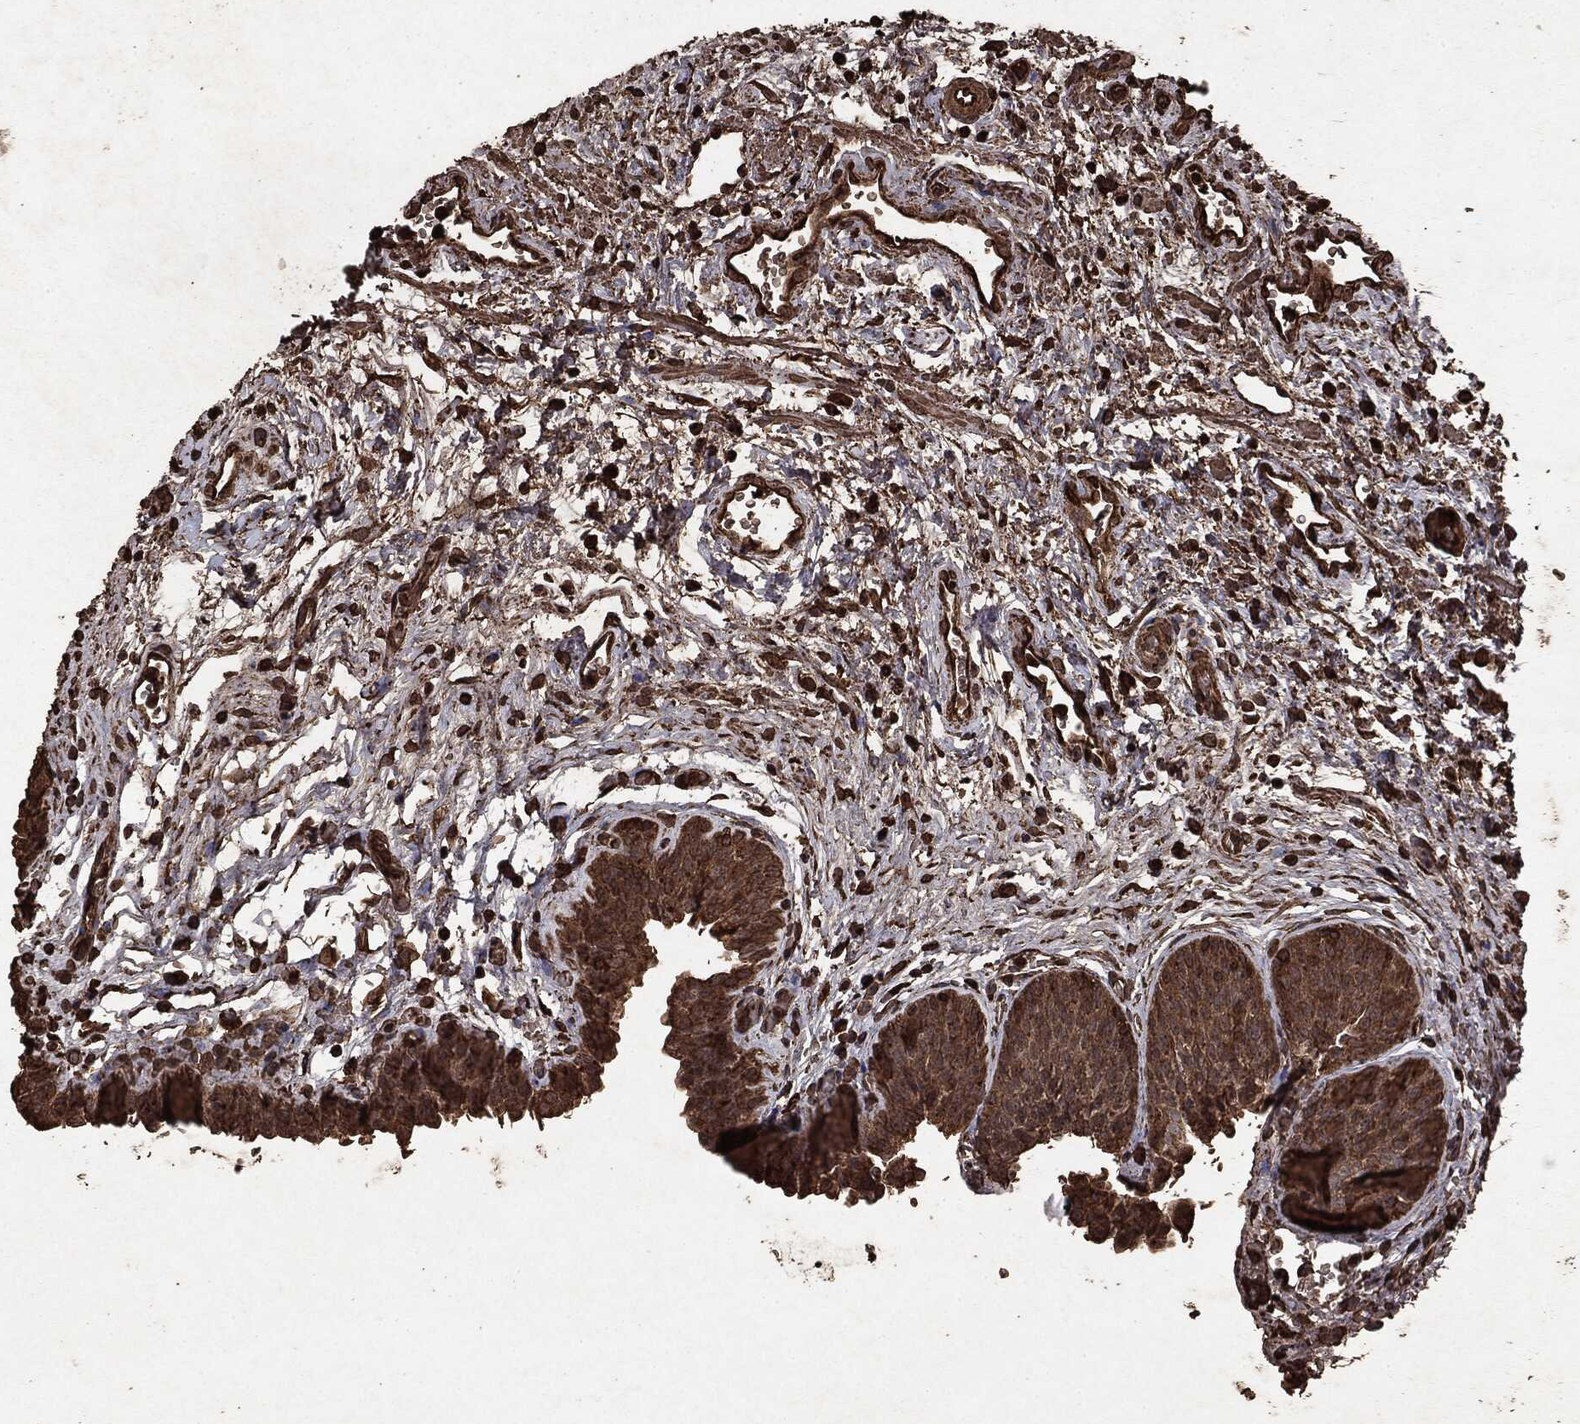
{"staining": {"intensity": "moderate", "quantity": ">75%", "location": "cytoplasmic/membranous"}, "tissue": "urinary bladder", "cell_type": "Urothelial cells", "image_type": "normal", "snomed": [{"axis": "morphology", "description": "Normal tissue, NOS"}, {"axis": "topography", "description": "Urinary bladder"}], "caption": "Human urinary bladder stained with a brown dye reveals moderate cytoplasmic/membranous positive staining in approximately >75% of urothelial cells.", "gene": "ARAF", "patient": {"sex": "male", "age": 37}}